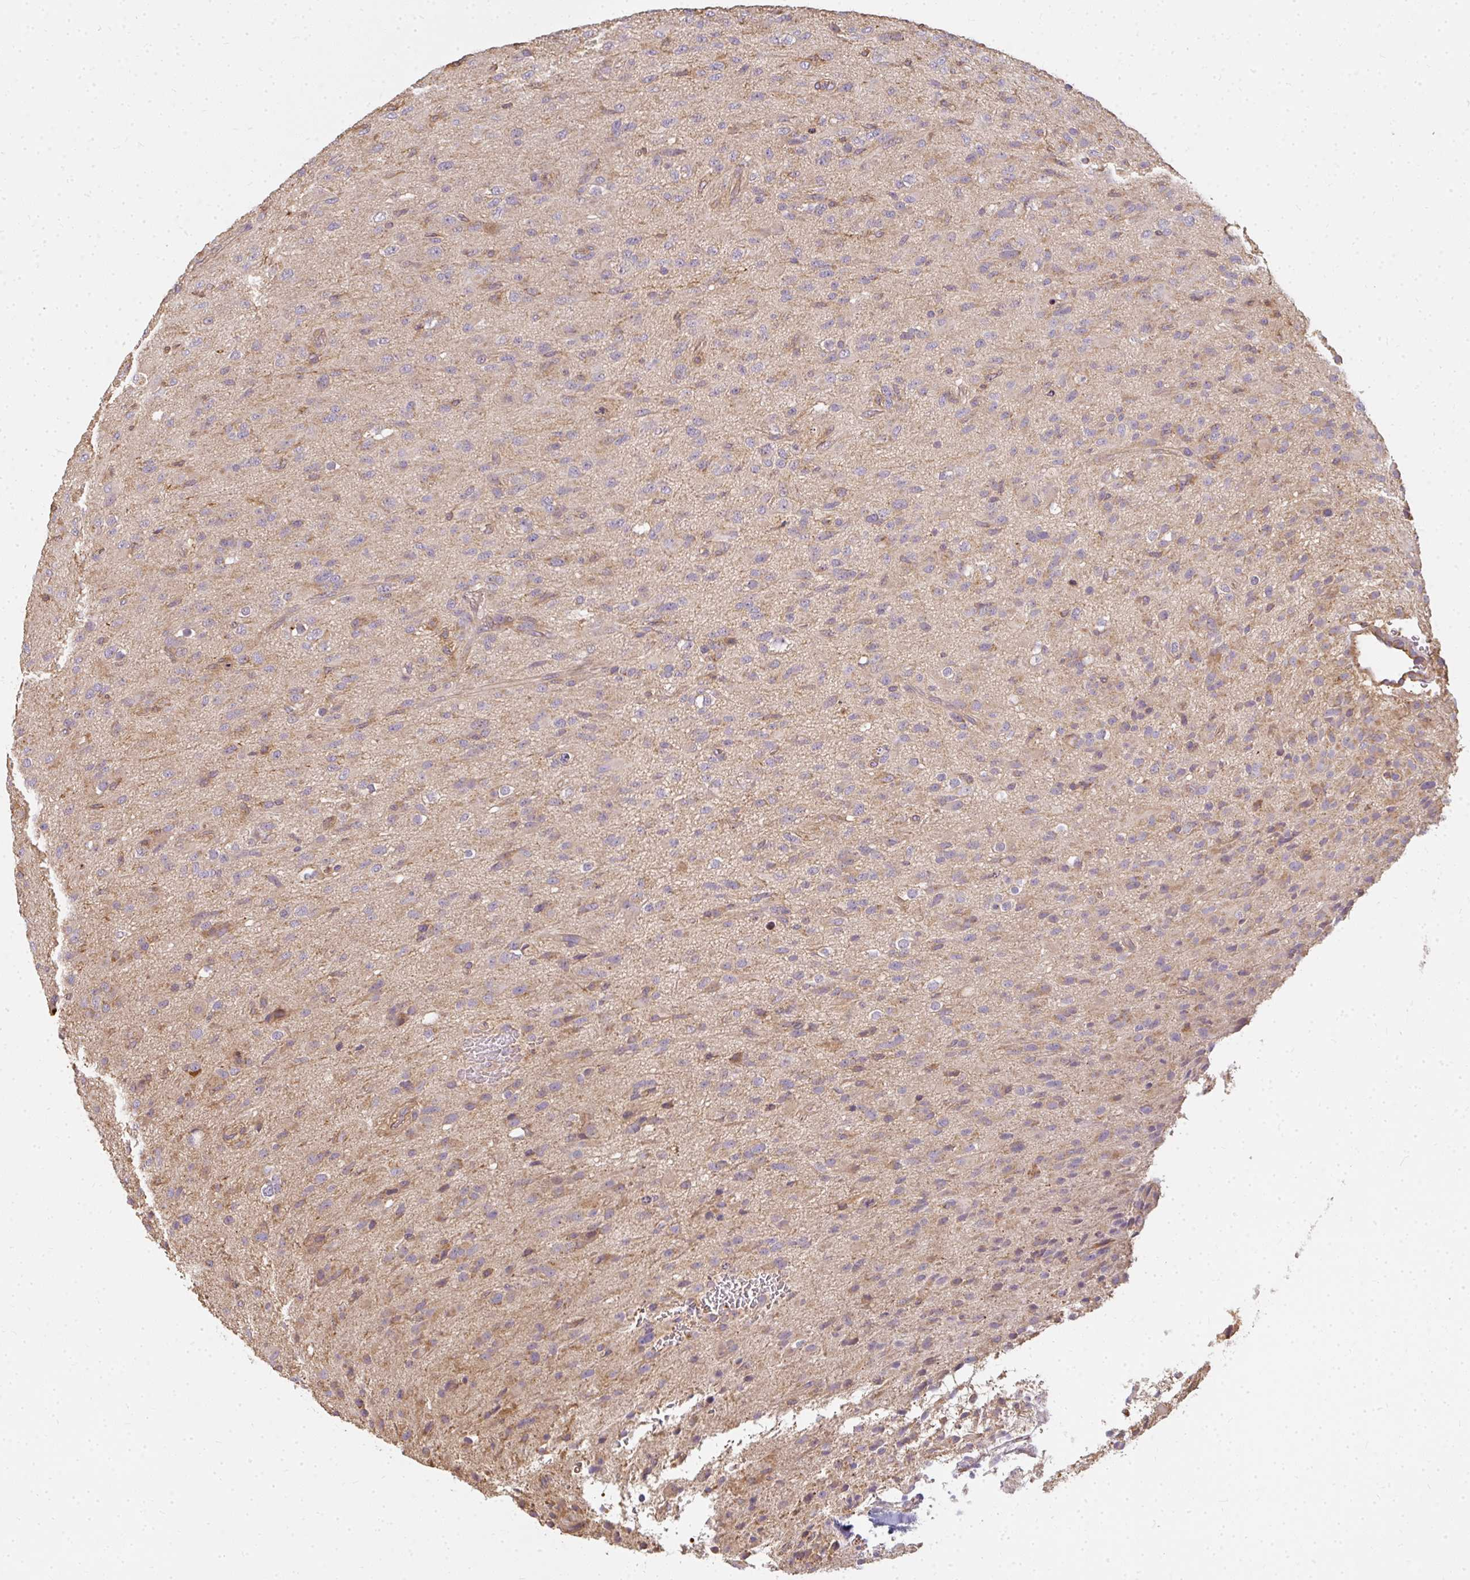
{"staining": {"intensity": "weak", "quantity": "25%-75%", "location": "cytoplasmic/membranous"}, "tissue": "glioma", "cell_type": "Tumor cells", "image_type": "cancer", "snomed": [{"axis": "morphology", "description": "Glioma, malignant, Low grade"}, {"axis": "topography", "description": "Brain"}], "caption": "A low amount of weak cytoplasmic/membranous expression is present in about 25%-75% of tumor cells in glioma tissue. The protein is shown in brown color, while the nuclei are stained blue.", "gene": "CNTRL", "patient": {"sex": "male", "age": 65}}